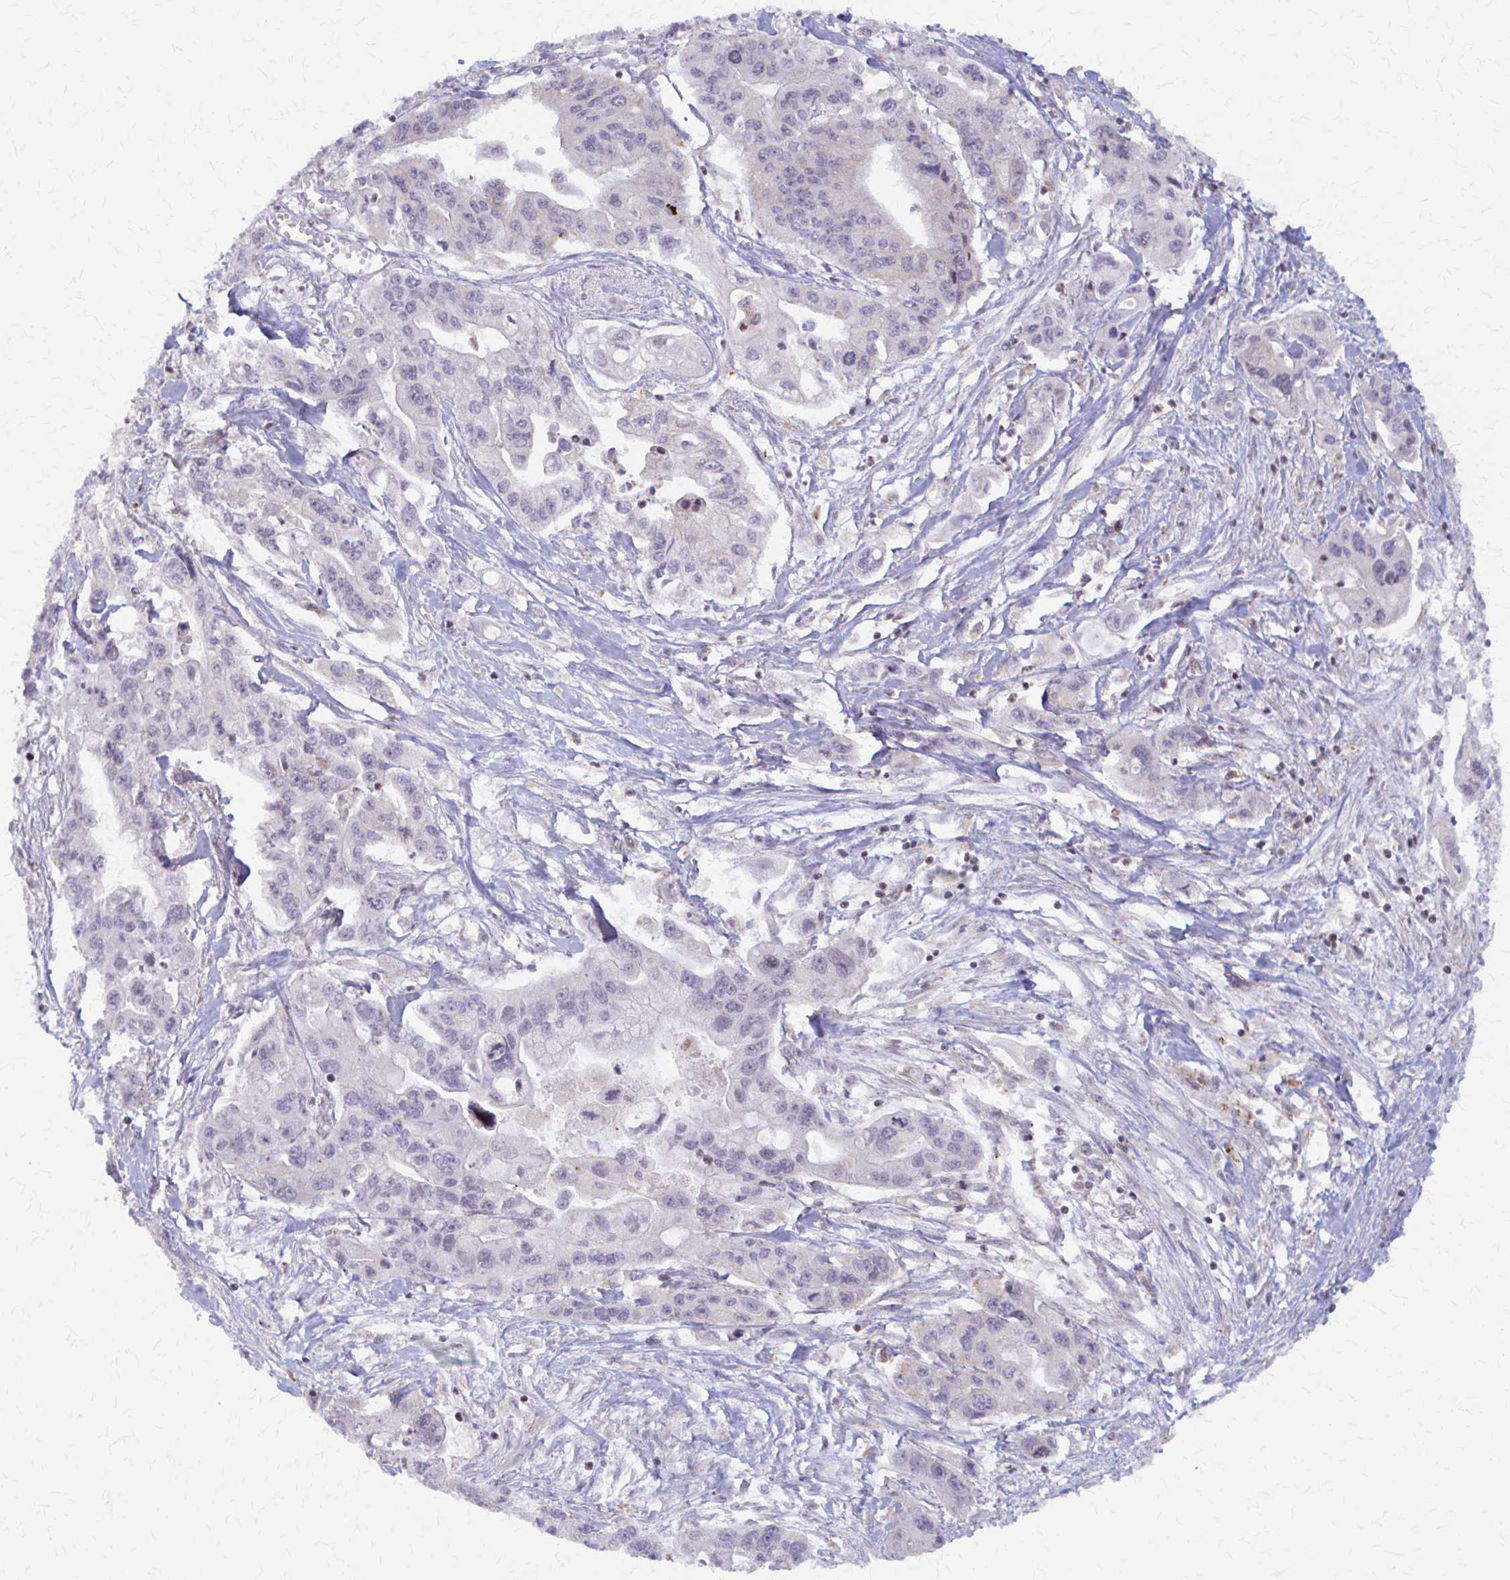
{"staining": {"intensity": "negative", "quantity": "none", "location": "none"}, "tissue": "pancreatic cancer", "cell_type": "Tumor cells", "image_type": "cancer", "snomed": [{"axis": "morphology", "description": "Adenocarcinoma, NOS"}, {"axis": "topography", "description": "Pancreas"}], "caption": "Immunohistochemical staining of pancreatic cancer displays no significant positivity in tumor cells.", "gene": "ARHGAP35", "patient": {"sex": "male", "age": 62}}